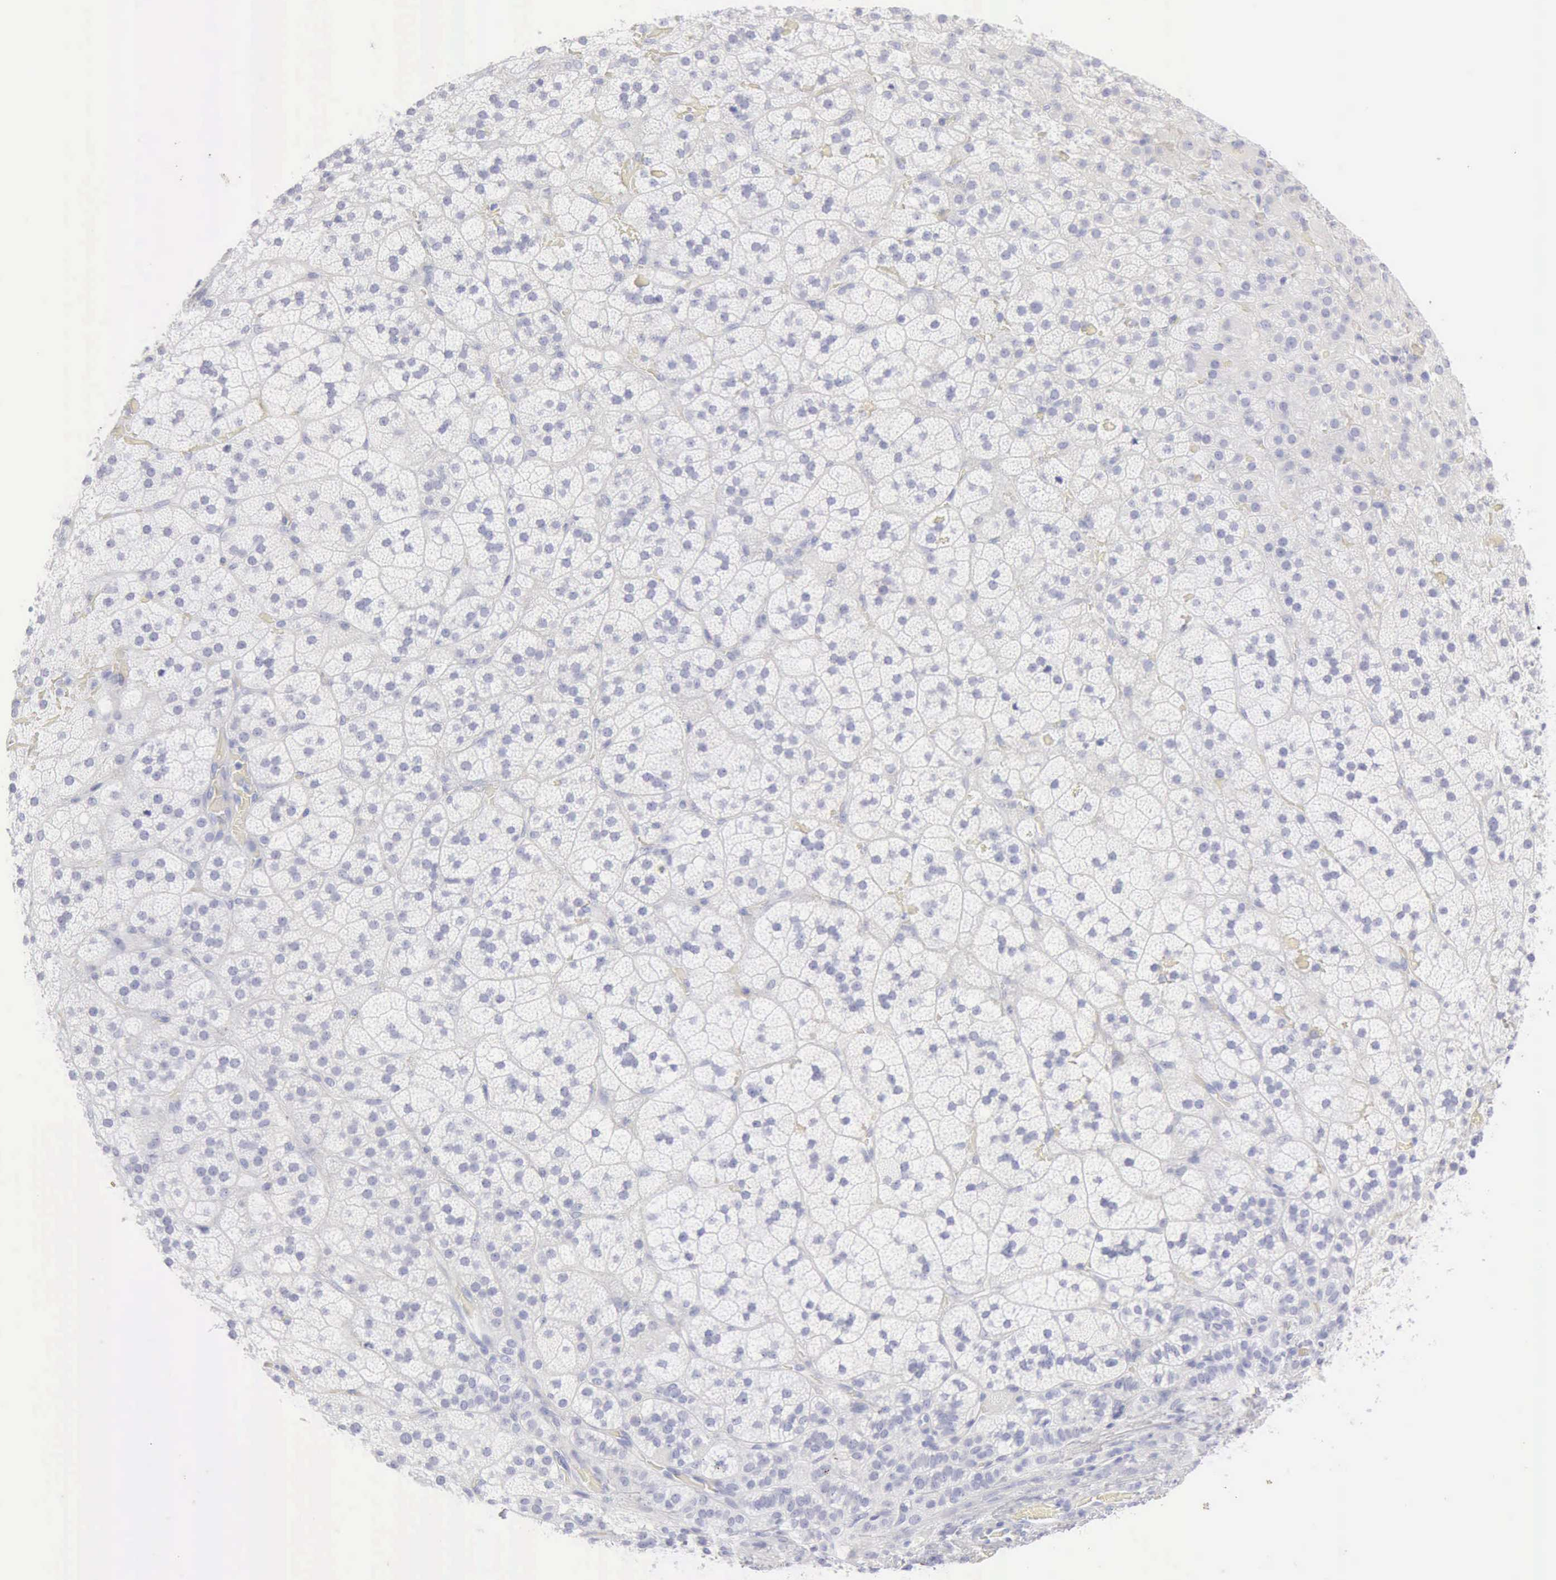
{"staining": {"intensity": "negative", "quantity": "none", "location": "none"}, "tissue": "adrenal gland", "cell_type": "Glandular cells", "image_type": "normal", "snomed": [{"axis": "morphology", "description": "Normal tissue, NOS"}, {"axis": "topography", "description": "Adrenal gland"}], "caption": "Glandular cells are negative for protein expression in normal human adrenal gland. (IHC, brightfield microscopy, high magnification).", "gene": "KRT10", "patient": {"sex": "male", "age": 35}}